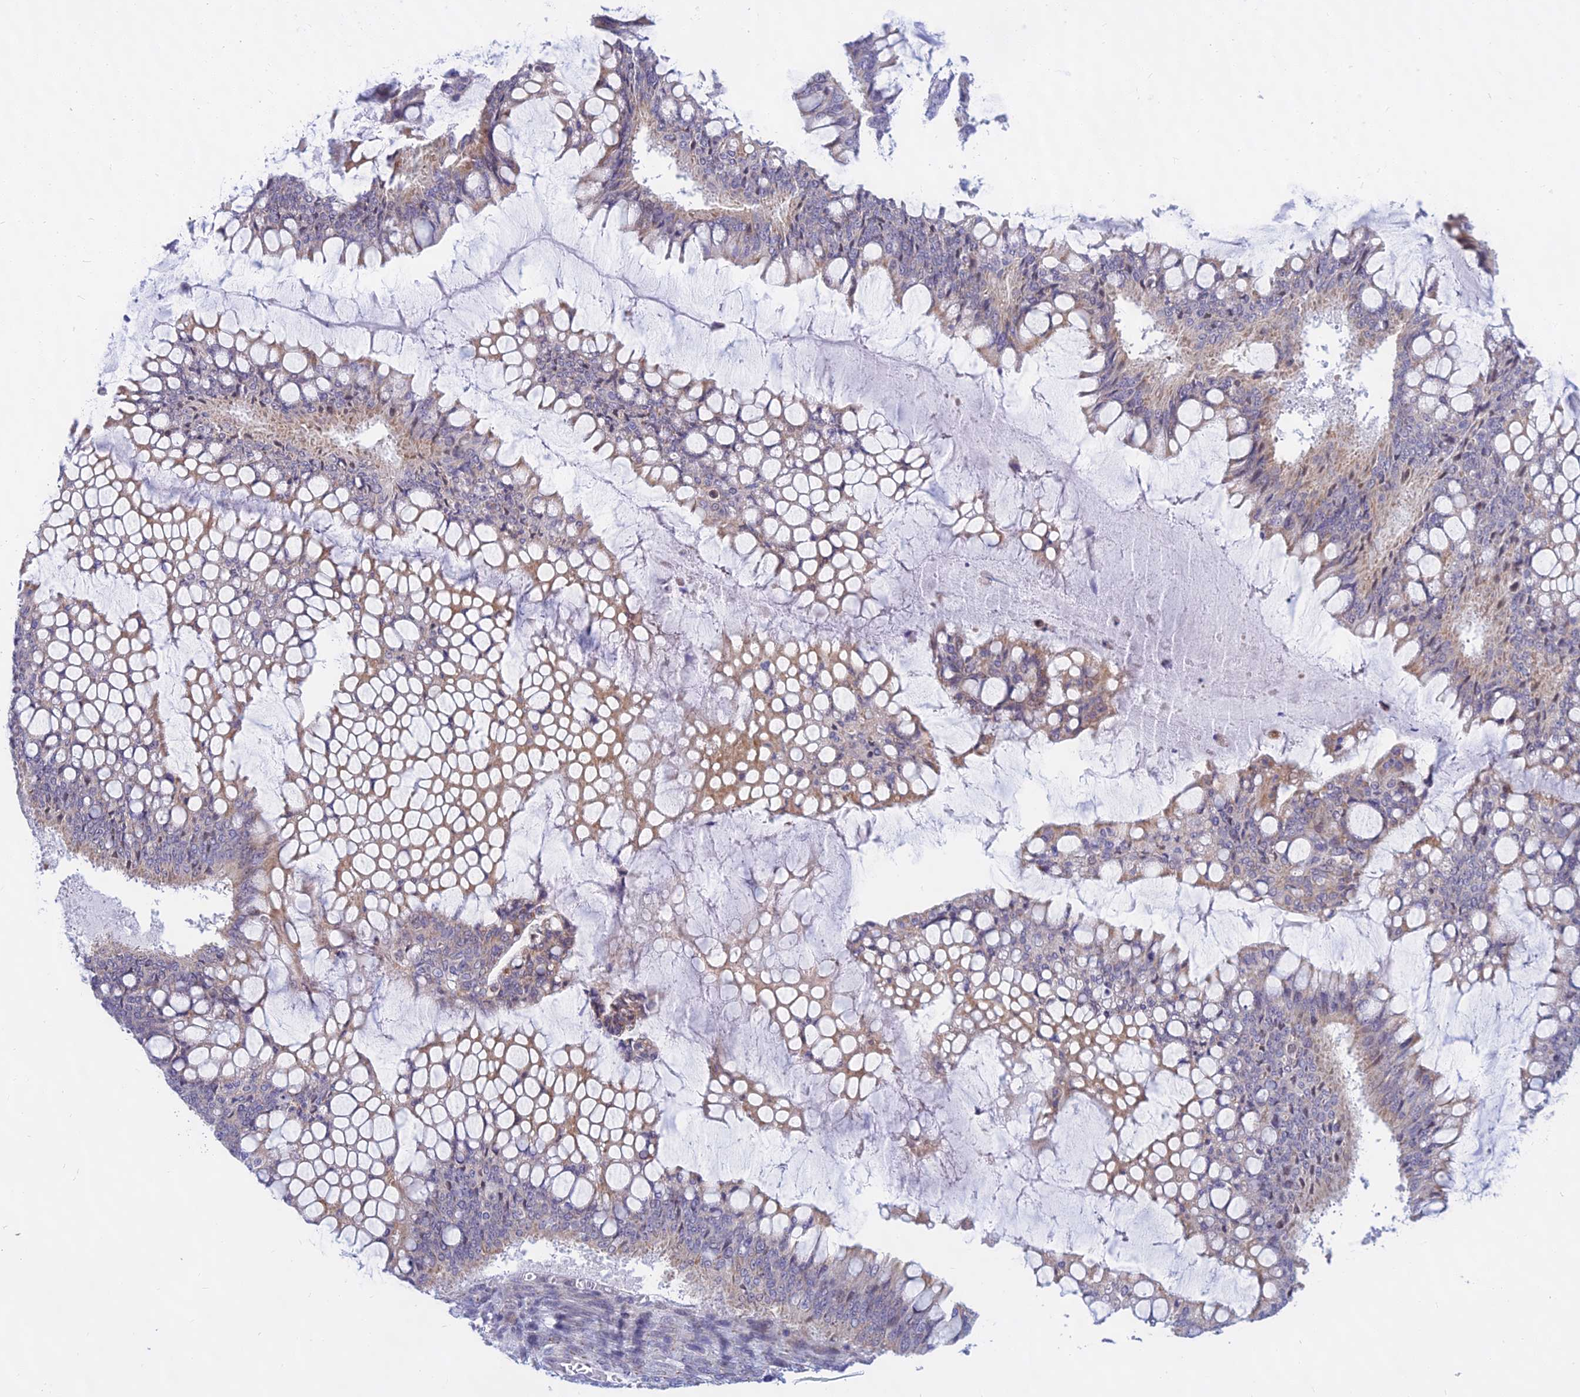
{"staining": {"intensity": "moderate", "quantity": "25%-75%", "location": "cytoplasmic/membranous"}, "tissue": "ovarian cancer", "cell_type": "Tumor cells", "image_type": "cancer", "snomed": [{"axis": "morphology", "description": "Cystadenocarcinoma, mucinous, NOS"}, {"axis": "topography", "description": "Ovary"}], "caption": "Ovarian cancer (mucinous cystadenocarcinoma) stained with DAB IHC shows medium levels of moderate cytoplasmic/membranous expression in about 25%-75% of tumor cells.", "gene": "KRR1", "patient": {"sex": "female", "age": 73}}